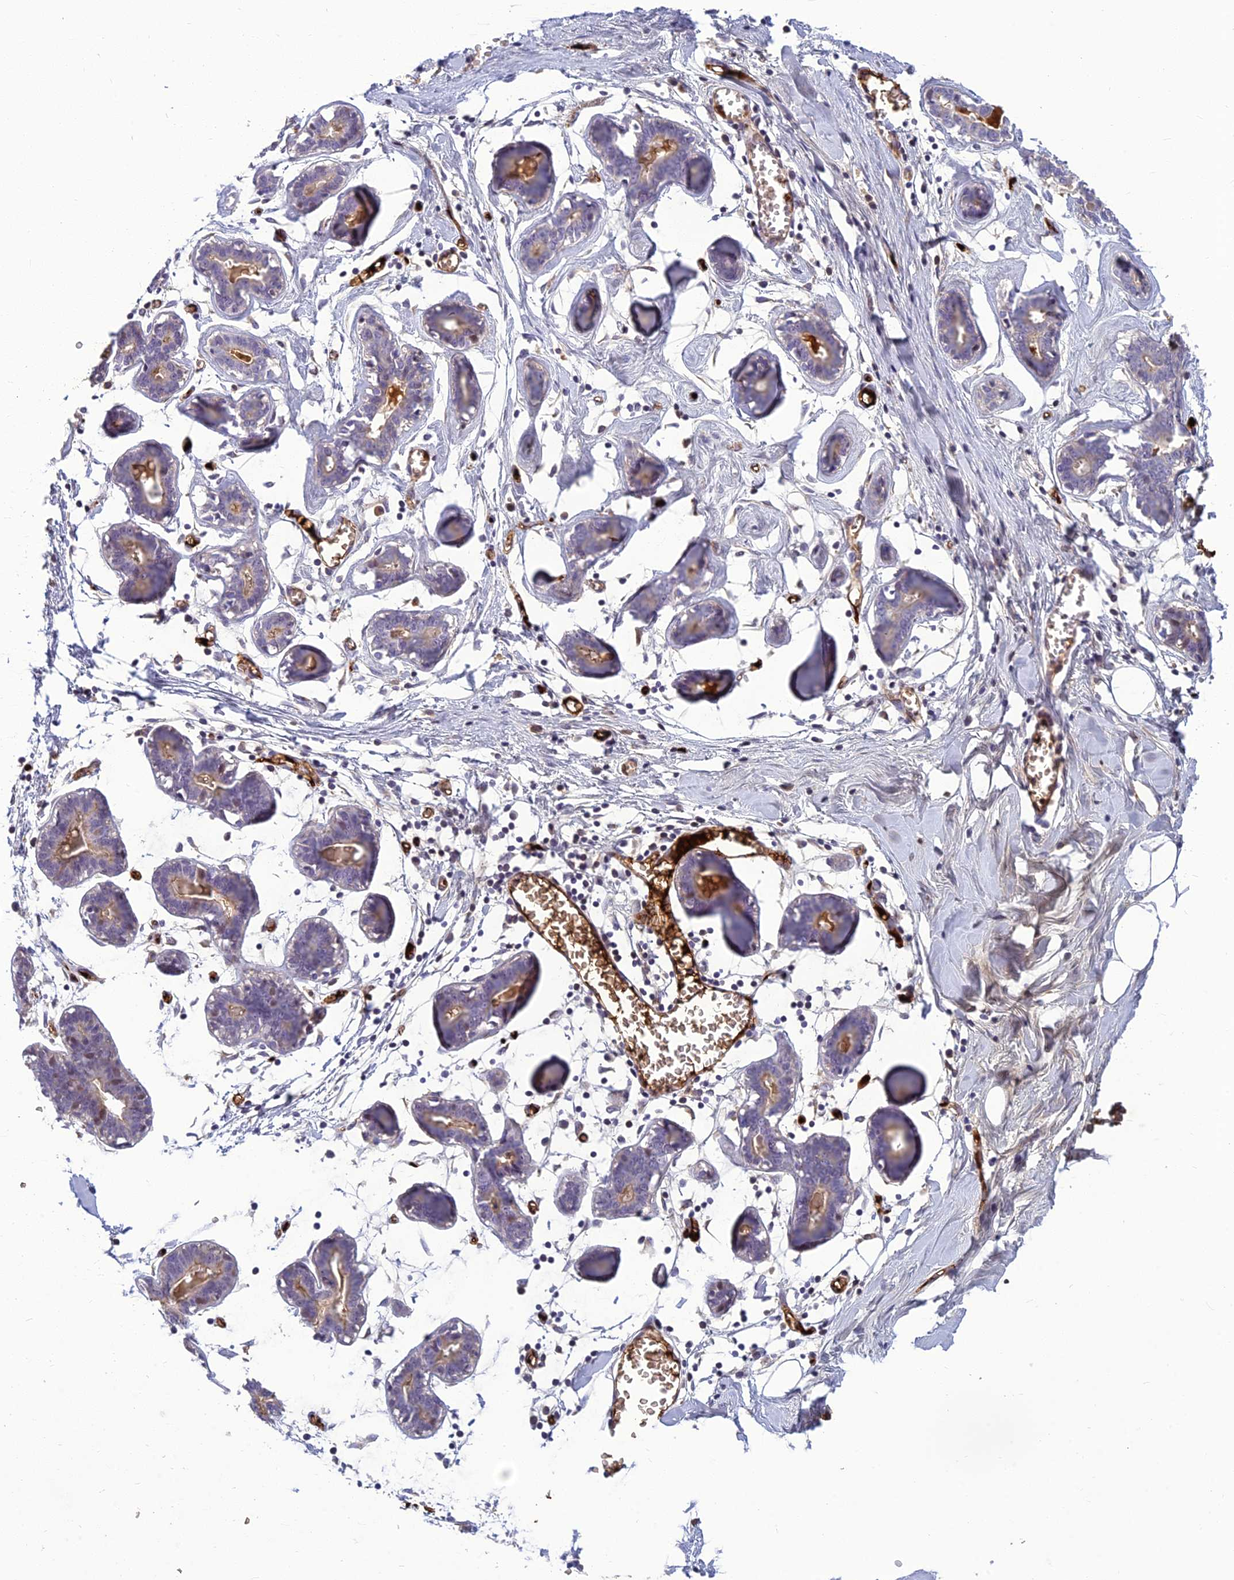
{"staining": {"intensity": "negative", "quantity": "none", "location": "none"}, "tissue": "breast", "cell_type": "Adipocytes", "image_type": "normal", "snomed": [{"axis": "morphology", "description": "Normal tissue, NOS"}, {"axis": "topography", "description": "Breast"}], "caption": "An IHC photomicrograph of unremarkable breast is shown. There is no staining in adipocytes of breast.", "gene": "CLEC11A", "patient": {"sex": "female", "age": 27}}